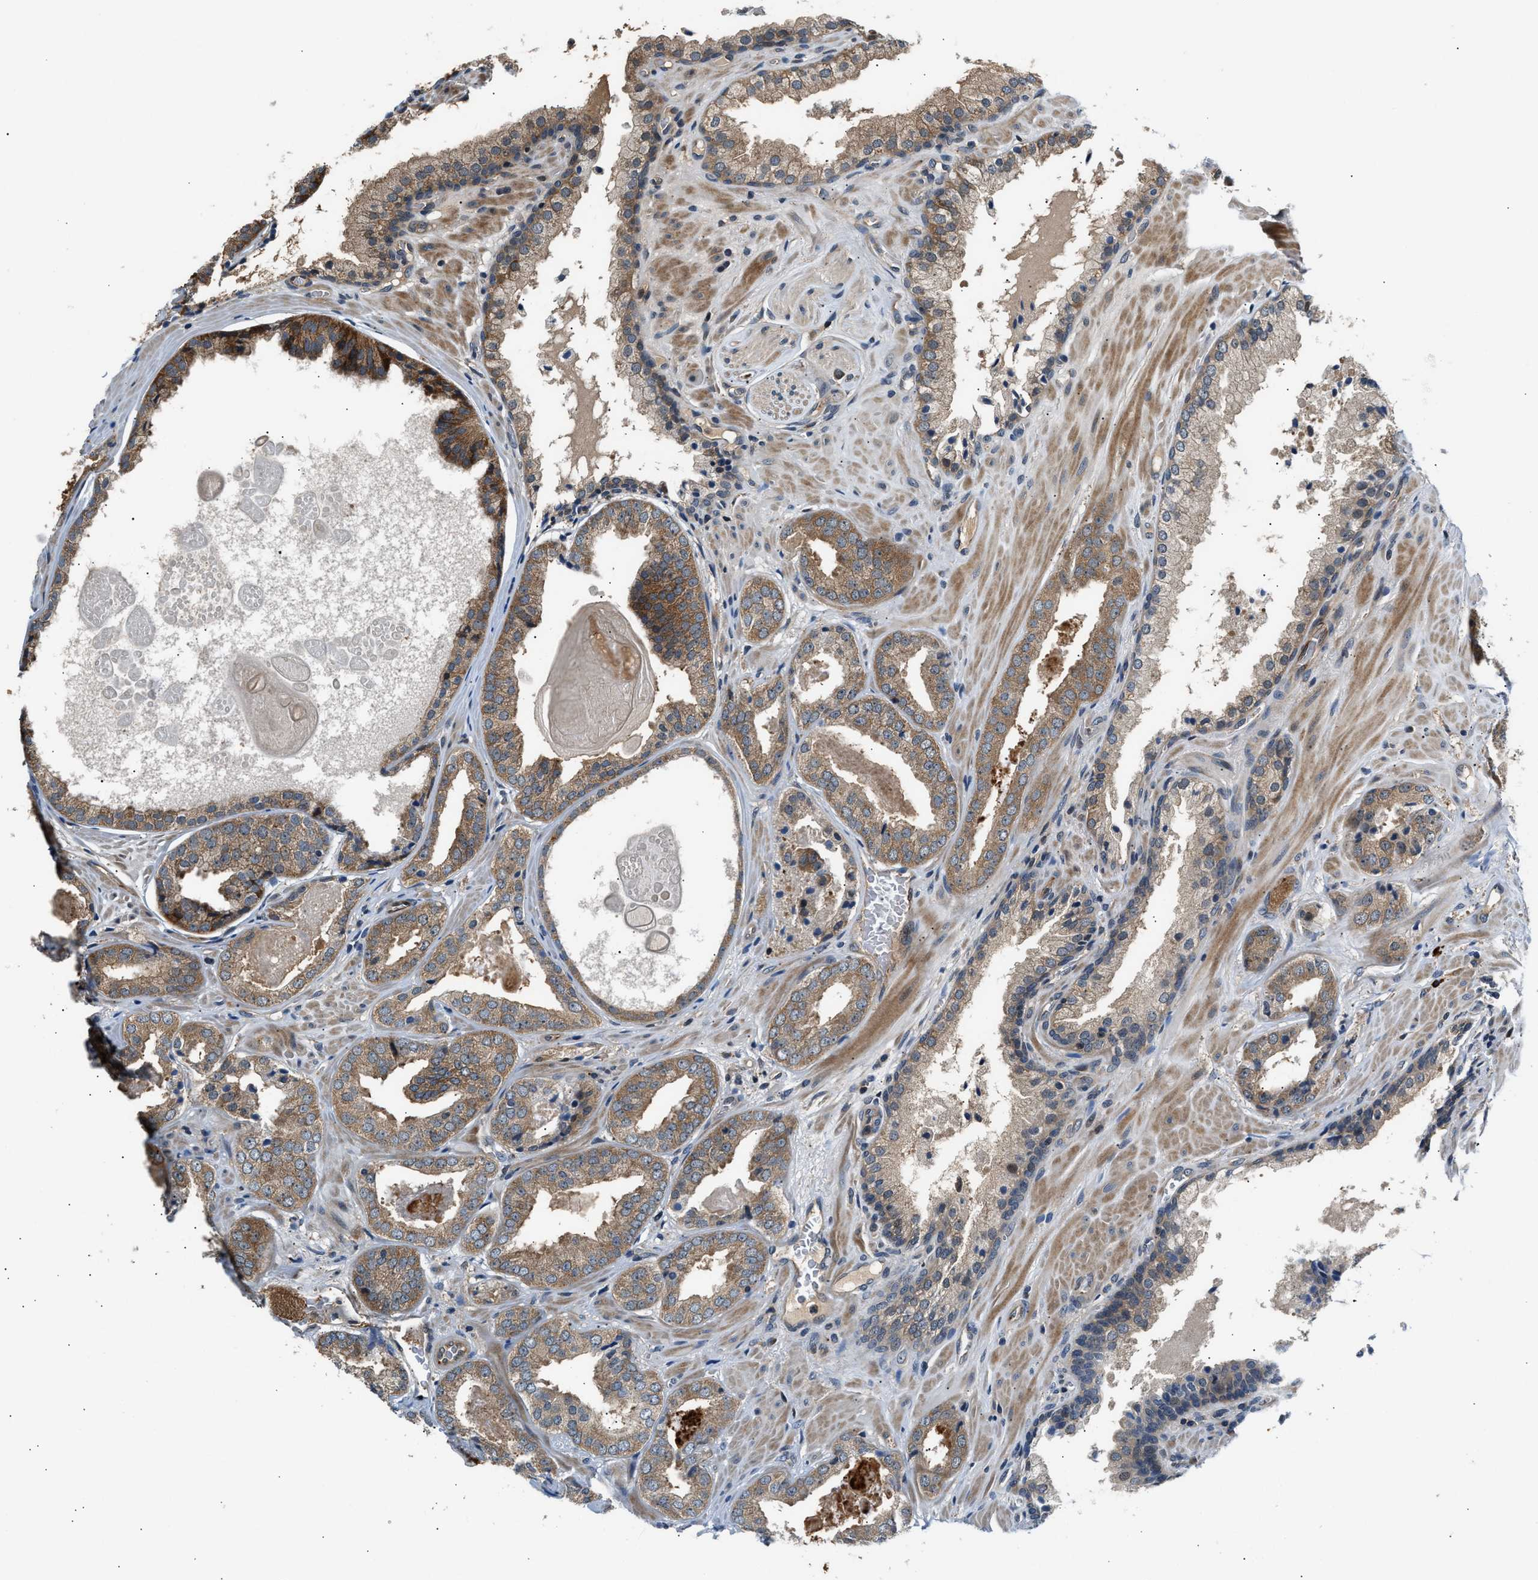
{"staining": {"intensity": "moderate", "quantity": ">75%", "location": "cytoplasmic/membranous"}, "tissue": "prostate cancer", "cell_type": "Tumor cells", "image_type": "cancer", "snomed": [{"axis": "morphology", "description": "Adenocarcinoma, Low grade"}, {"axis": "topography", "description": "Prostate"}], "caption": "Immunohistochemical staining of prostate cancer displays medium levels of moderate cytoplasmic/membranous protein positivity in approximately >75% of tumor cells. The staining is performed using DAB brown chromogen to label protein expression. The nuclei are counter-stained blue using hematoxylin.", "gene": "TUT7", "patient": {"sex": "male", "age": 71}}